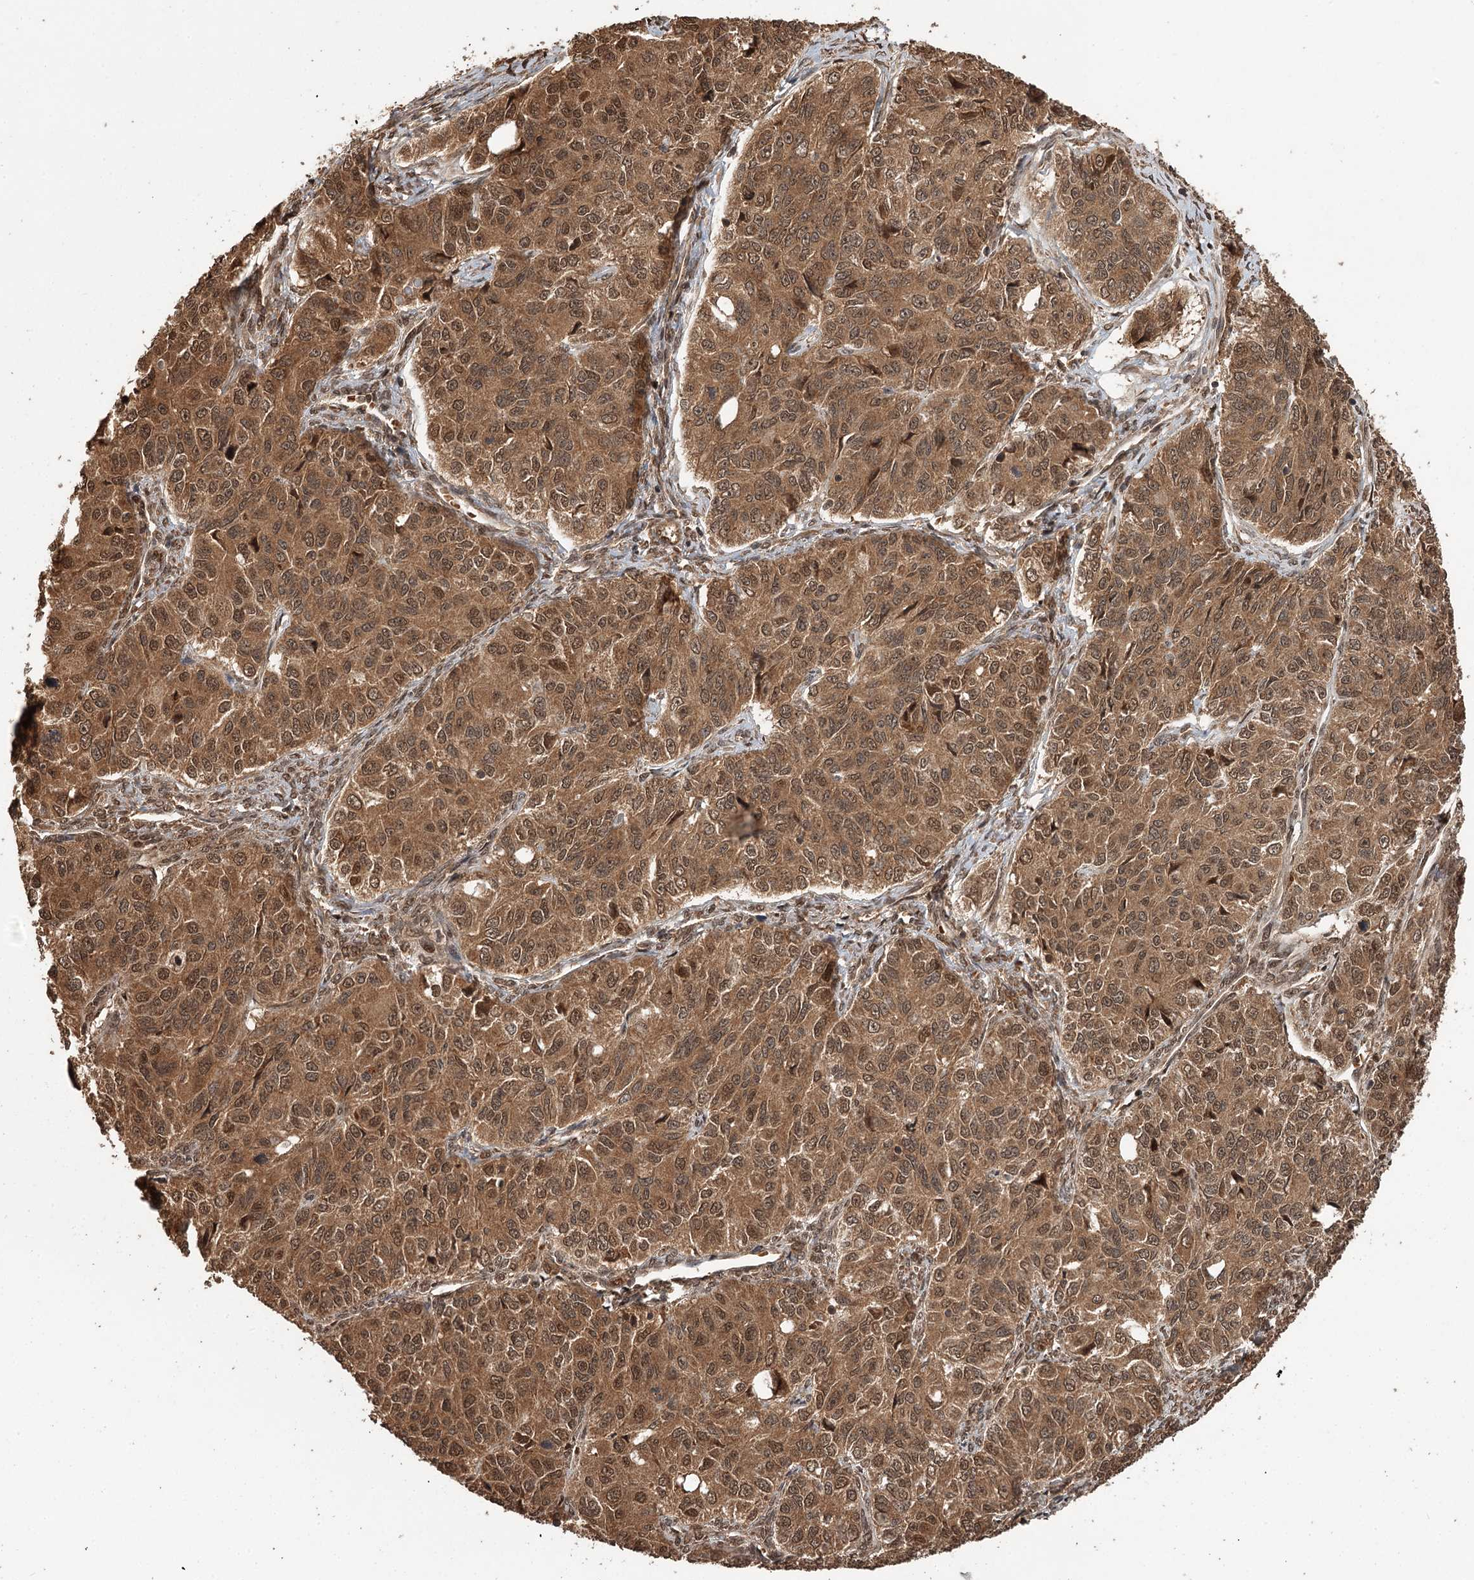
{"staining": {"intensity": "moderate", "quantity": ">75%", "location": "cytoplasmic/membranous,nuclear"}, "tissue": "ovarian cancer", "cell_type": "Tumor cells", "image_type": "cancer", "snomed": [{"axis": "morphology", "description": "Carcinoma, endometroid"}, {"axis": "topography", "description": "Ovary"}], "caption": "Tumor cells exhibit moderate cytoplasmic/membranous and nuclear positivity in approximately >75% of cells in ovarian endometroid carcinoma. Using DAB (3,3'-diaminobenzidine) (brown) and hematoxylin (blue) stains, captured at high magnification using brightfield microscopy.", "gene": "N6AMT1", "patient": {"sex": "female", "age": 51}}